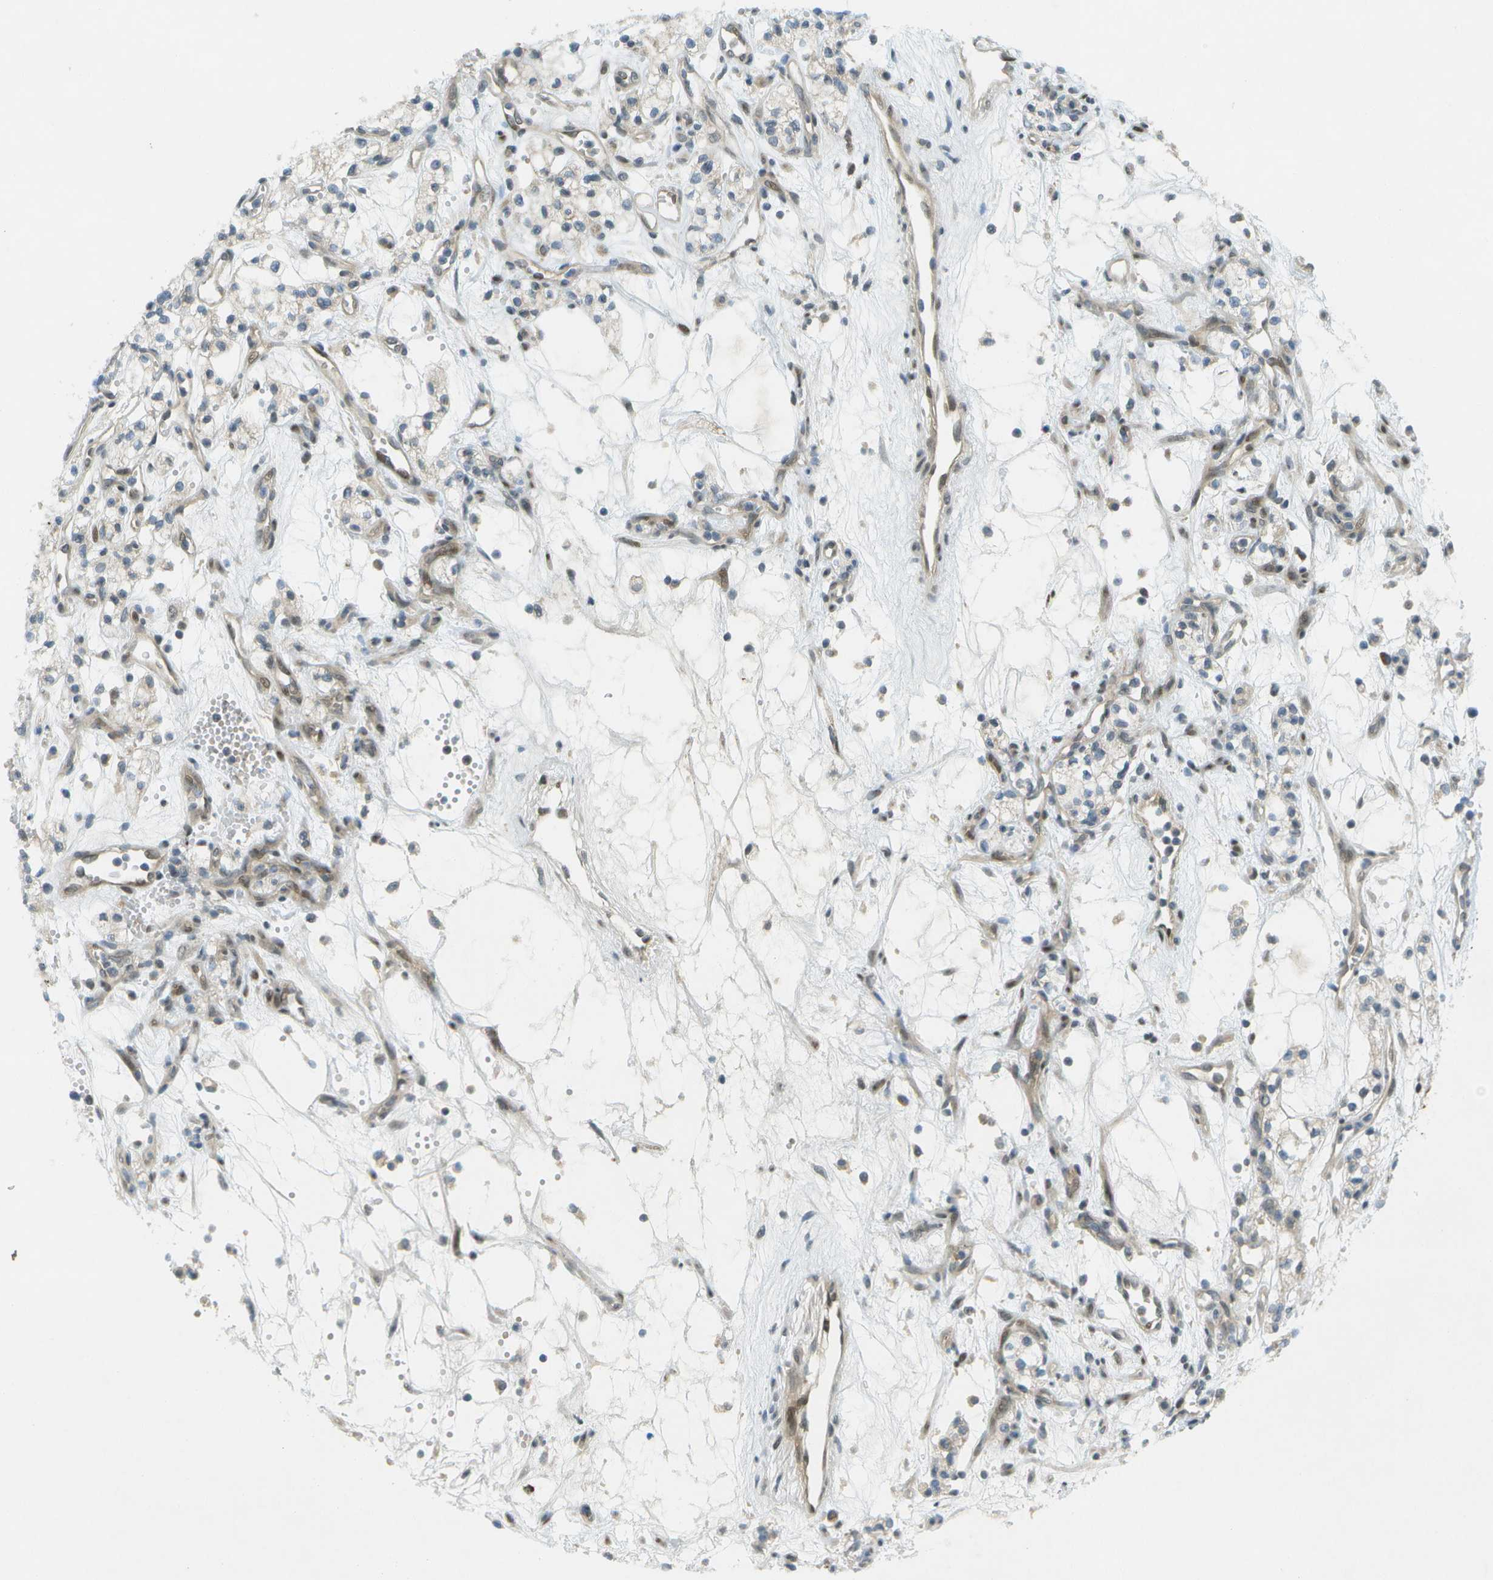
{"staining": {"intensity": "weak", "quantity": "<25%", "location": "cytoplasmic/membranous"}, "tissue": "renal cancer", "cell_type": "Tumor cells", "image_type": "cancer", "snomed": [{"axis": "morphology", "description": "Adenocarcinoma, NOS"}, {"axis": "topography", "description": "Kidney"}], "caption": "A high-resolution histopathology image shows immunohistochemistry staining of renal adenocarcinoma, which displays no significant staining in tumor cells.", "gene": "CACNB4", "patient": {"sex": "male", "age": 59}}